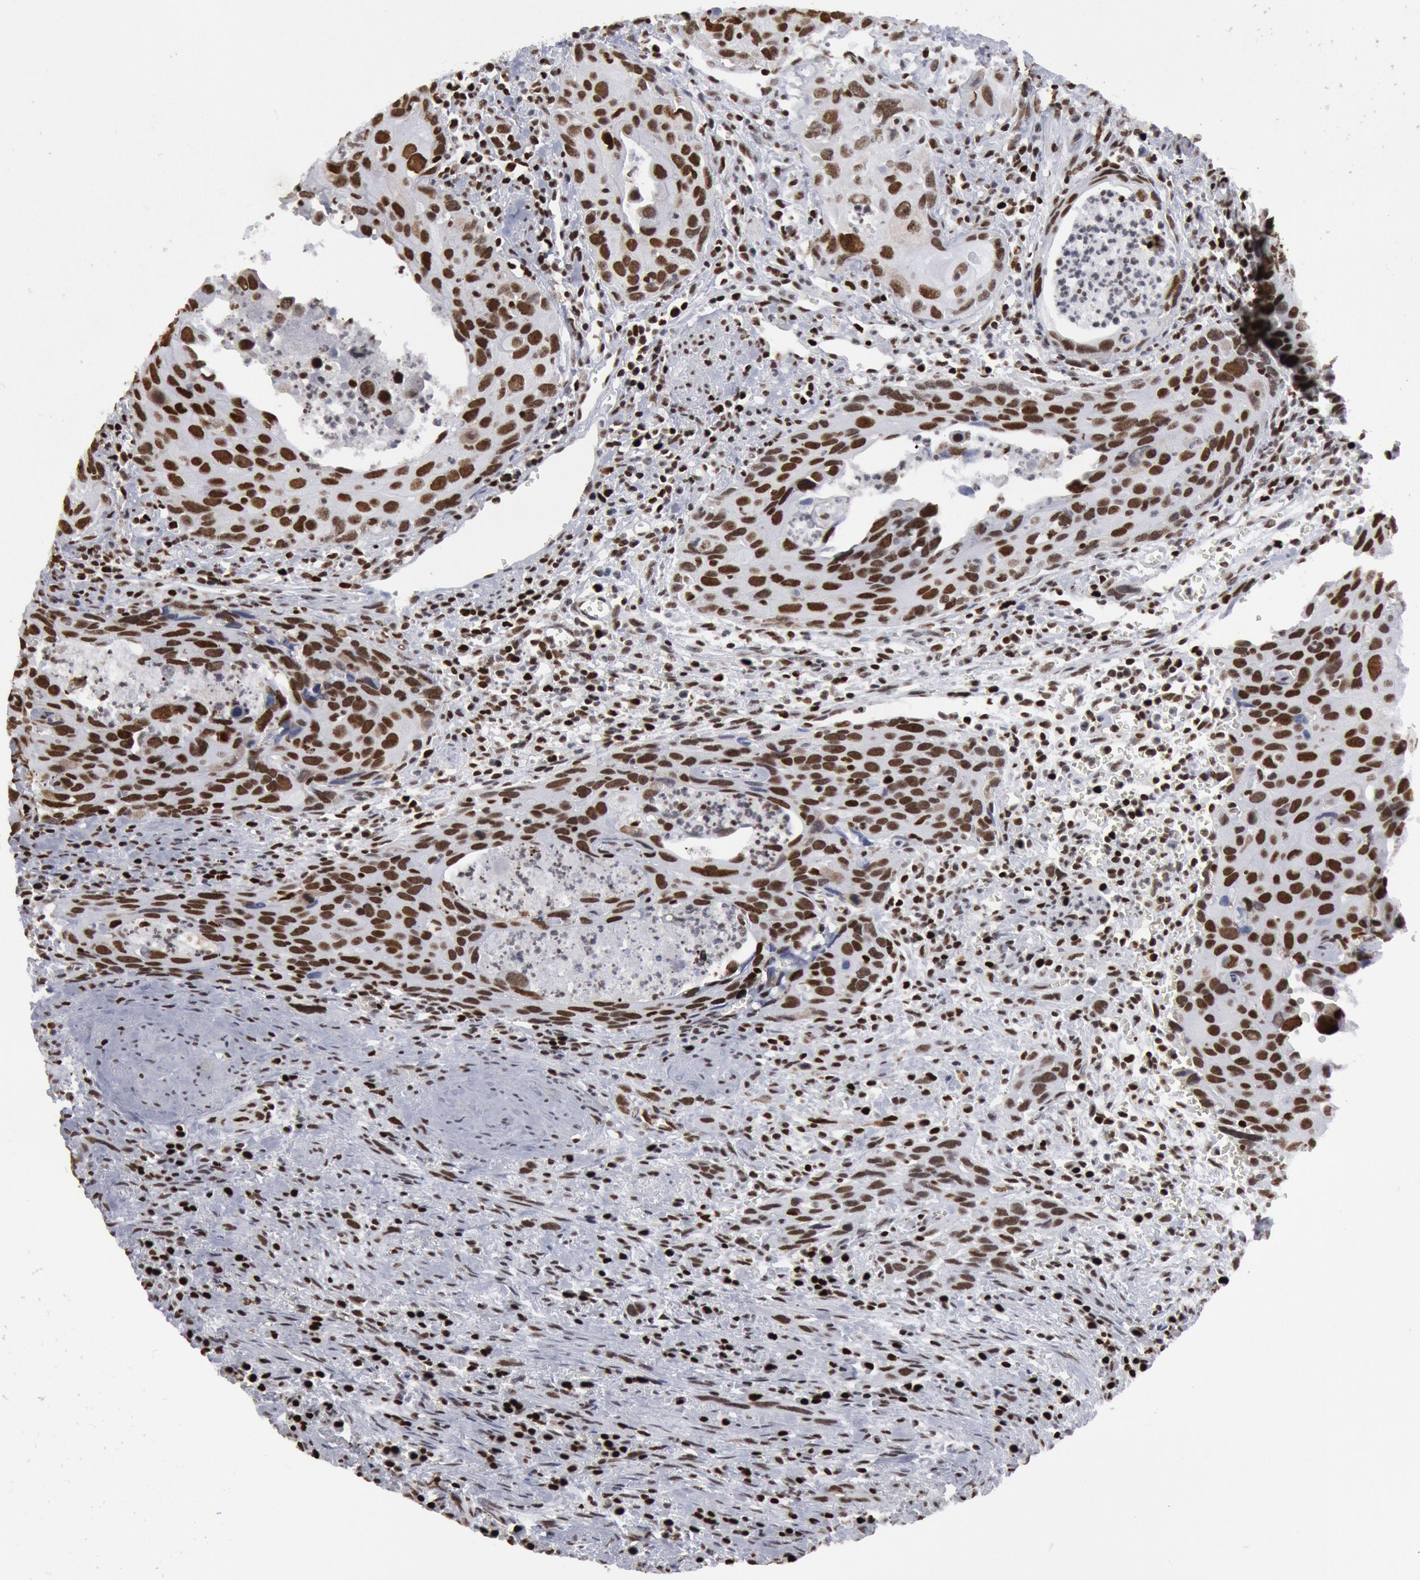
{"staining": {"intensity": "strong", "quantity": ">75%", "location": "nuclear"}, "tissue": "urothelial cancer", "cell_type": "Tumor cells", "image_type": "cancer", "snomed": [{"axis": "morphology", "description": "Urothelial carcinoma, High grade"}, {"axis": "topography", "description": "Urinary bladder"}], "caption": "Immunohistochemistry (IHC) micrograph of neoplastic tissue: urothelial cancer stained using immunohistochemistry displays high levels of strong protein expression localized specifically in the nuclear of tumor cells, appearing as a nuclear brown color.", "gene": "SUB1", "patient": {"sex": "male", "age": 71}}